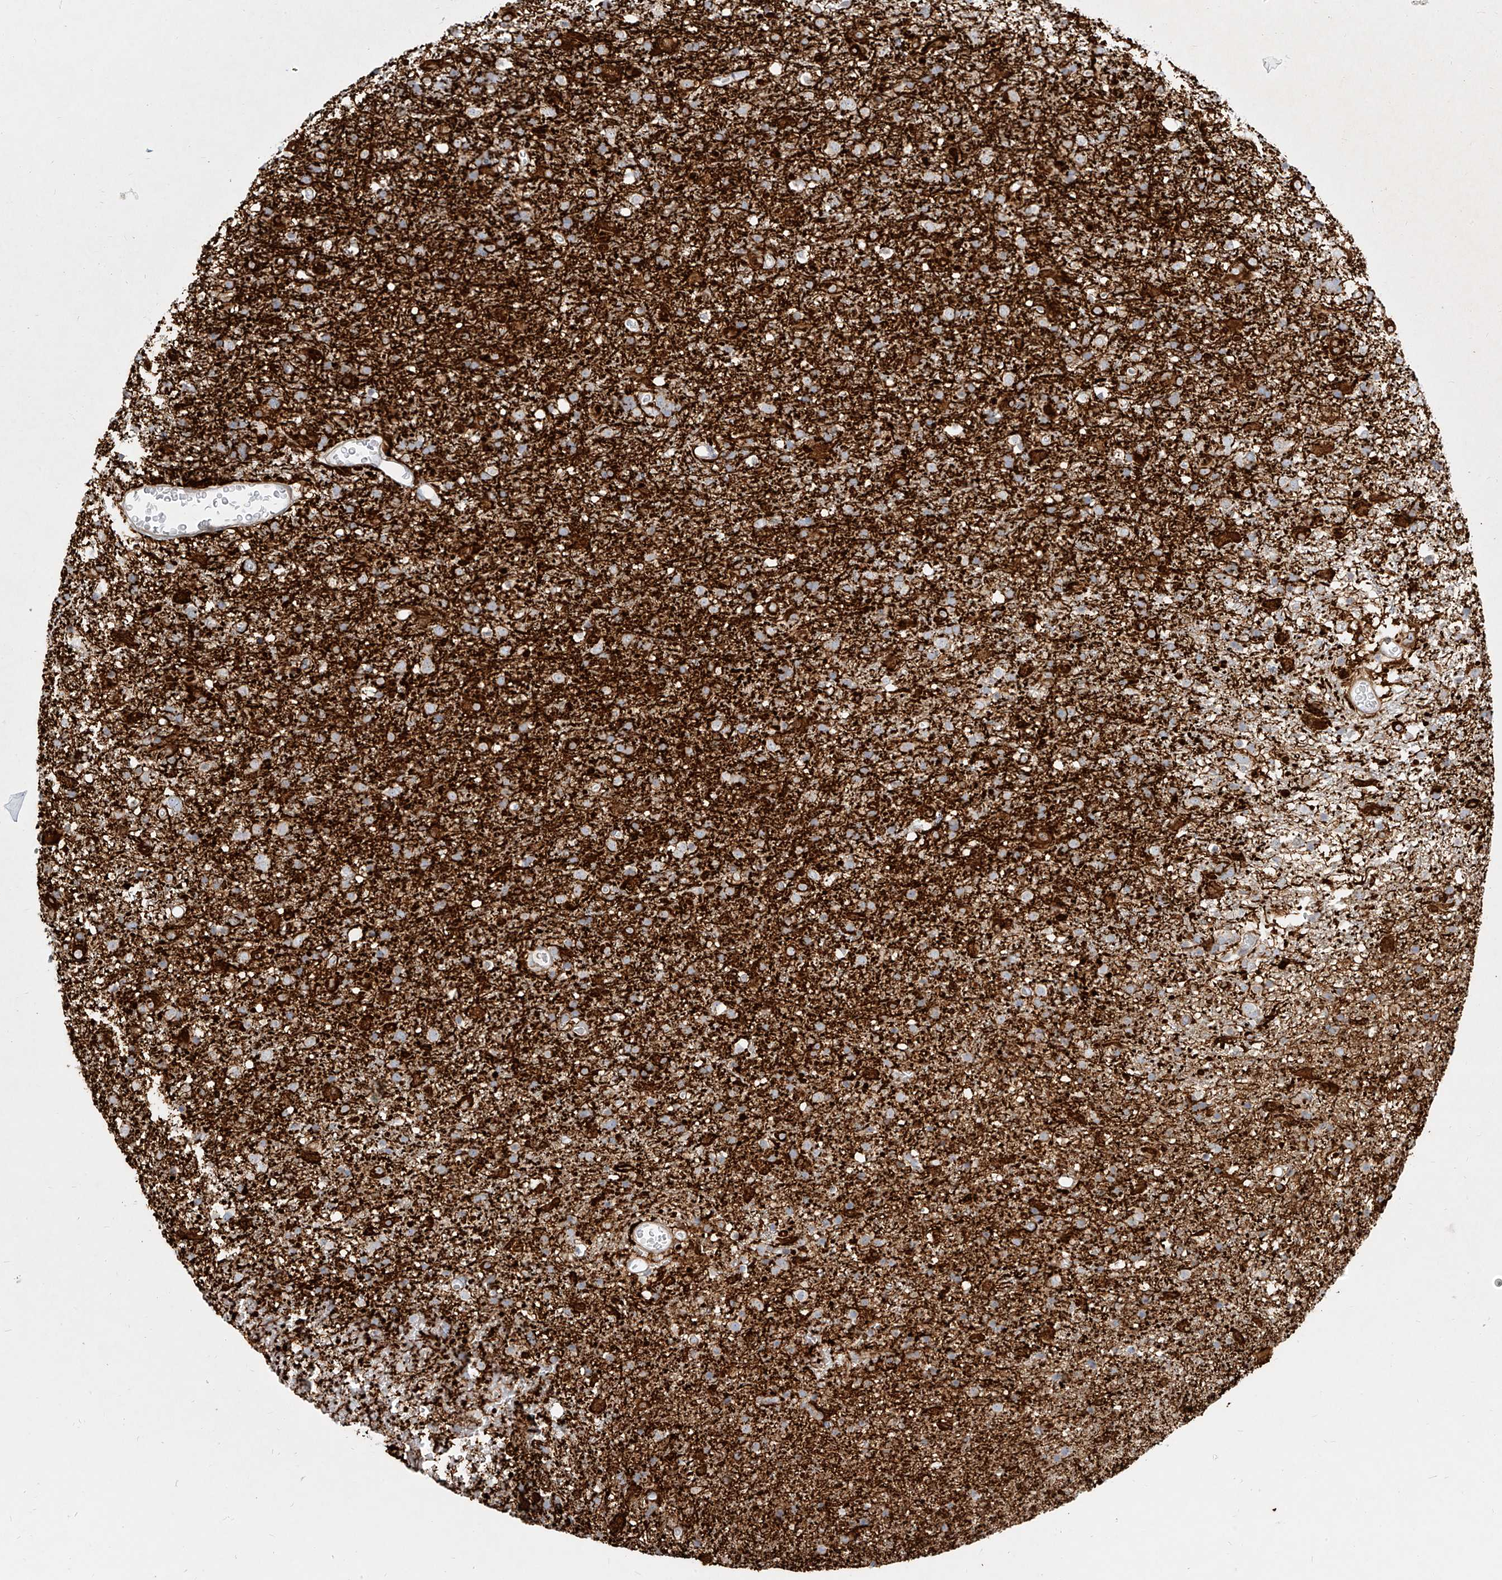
{"staining": {"intensity": "negative", "quantity": "none", "location": "none"}, "tissue": "glioma", "cell_type": "Tumor cells", "image_type": "cancer", "snomed": [{"axis": "morphology", "description": "Glioma, malignant, Low grade"}, {"axis": "topography", "description": "Brain"}], "caption": "Glioma was stained to show a protein in brown. There is no significant positivity in tumor cells.", "gene": "ITPKB", "patient": {"sex": "male", "age": 65}}